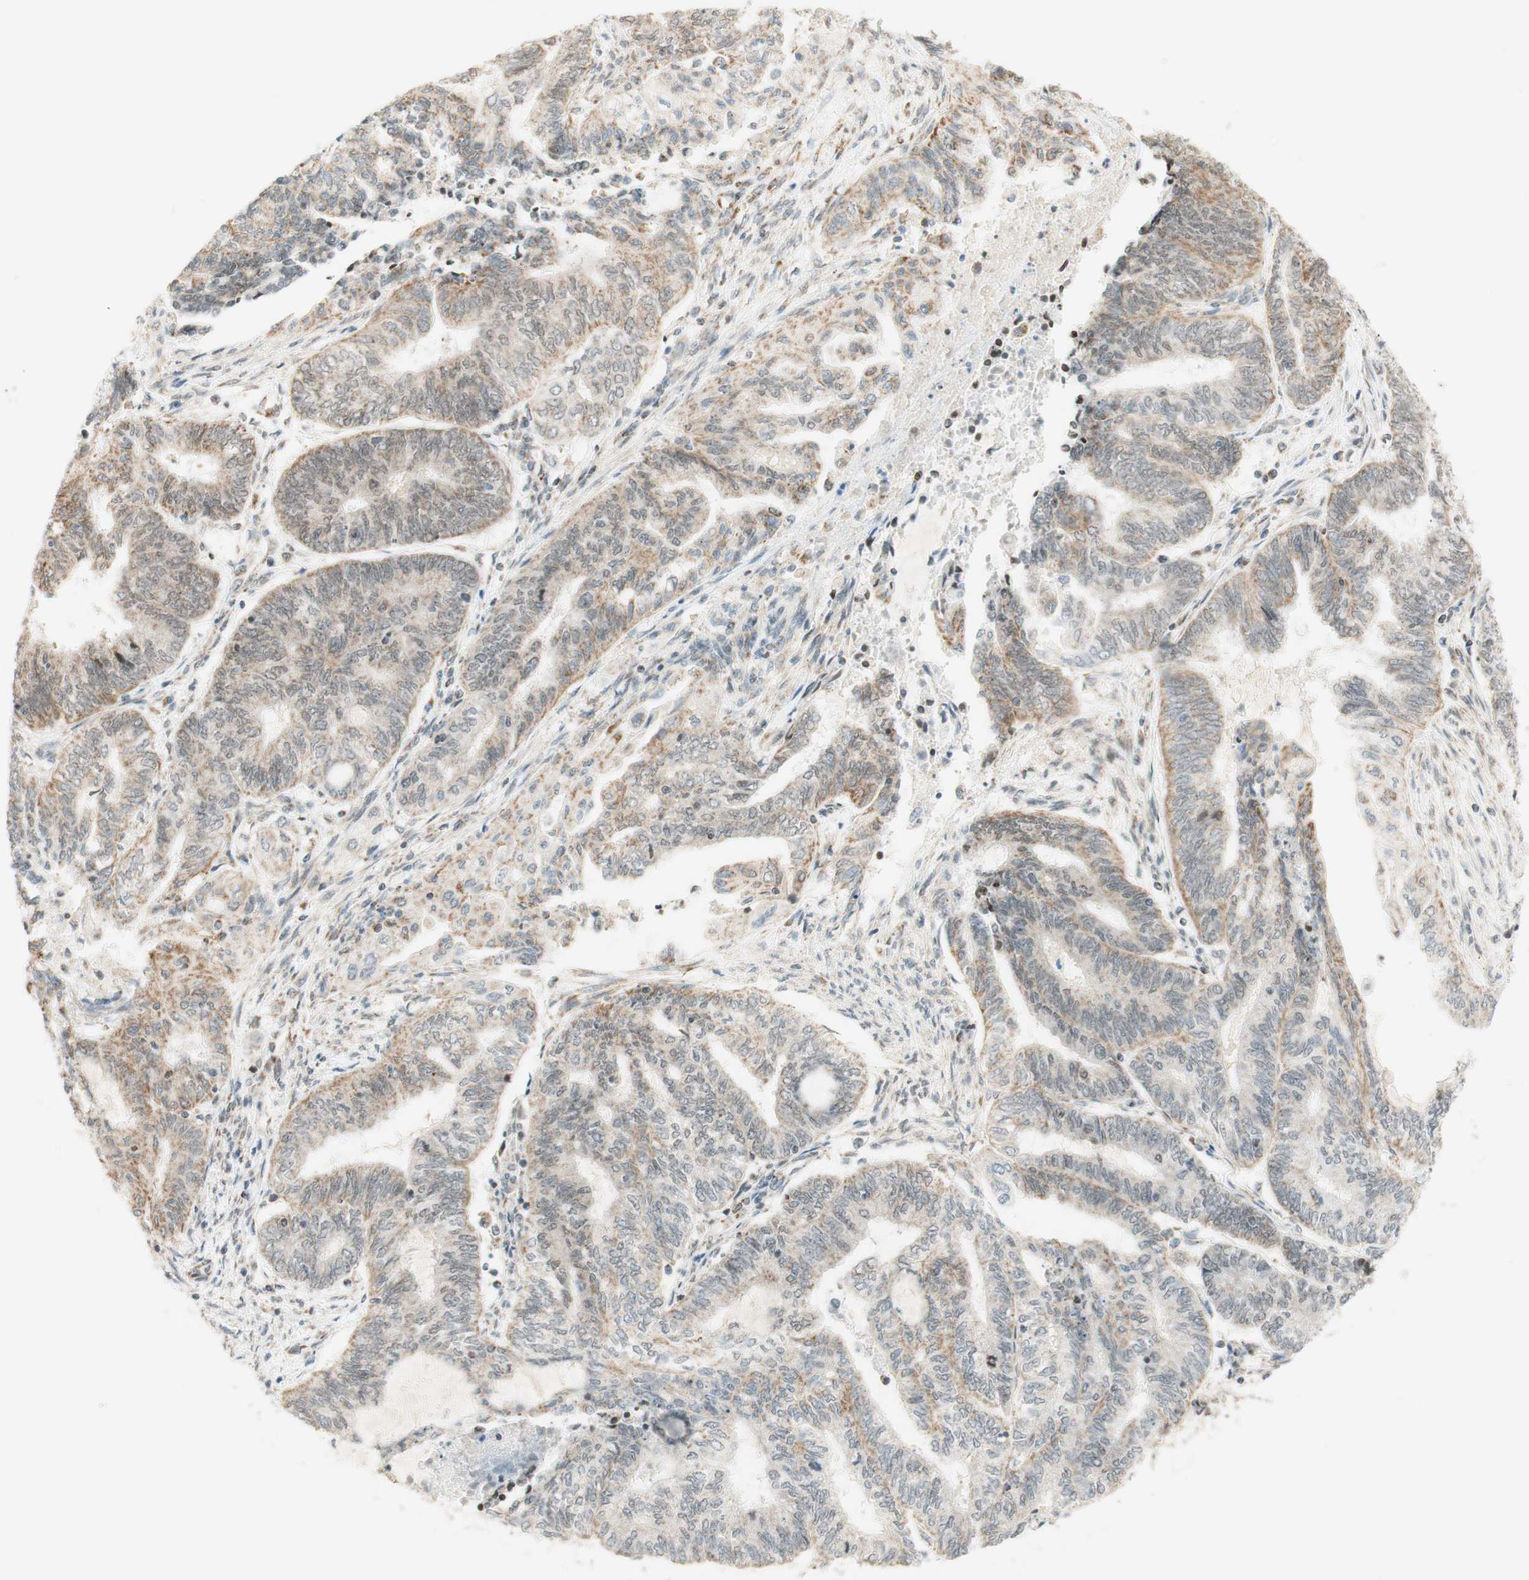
{"staining": {"intensity": "weak", "quantity": "25%-75%", "location": "cytoplasmic/membranous"}, "tissue": "endometrial cancer", "cell_type": "Tumor cells", "image_type": "cancer", "snomed": [{"axis": "morphology", "description": "Adenocarcinoma, NOS"}, {"axis": "topography", "description": "Uterus"}, {"axis": "topography", "description": "Endometrium"}], "caption": "Tumor cells demonstrate weak cytoplasmic/membranous positivity in about 25%-75% of cells in endometrial adenocarcinoma. (Brightfield microscopy of DAB IHC at high magnification).", "gene": "ZNF782", "patient": {"sex": "female", "age": 70}}